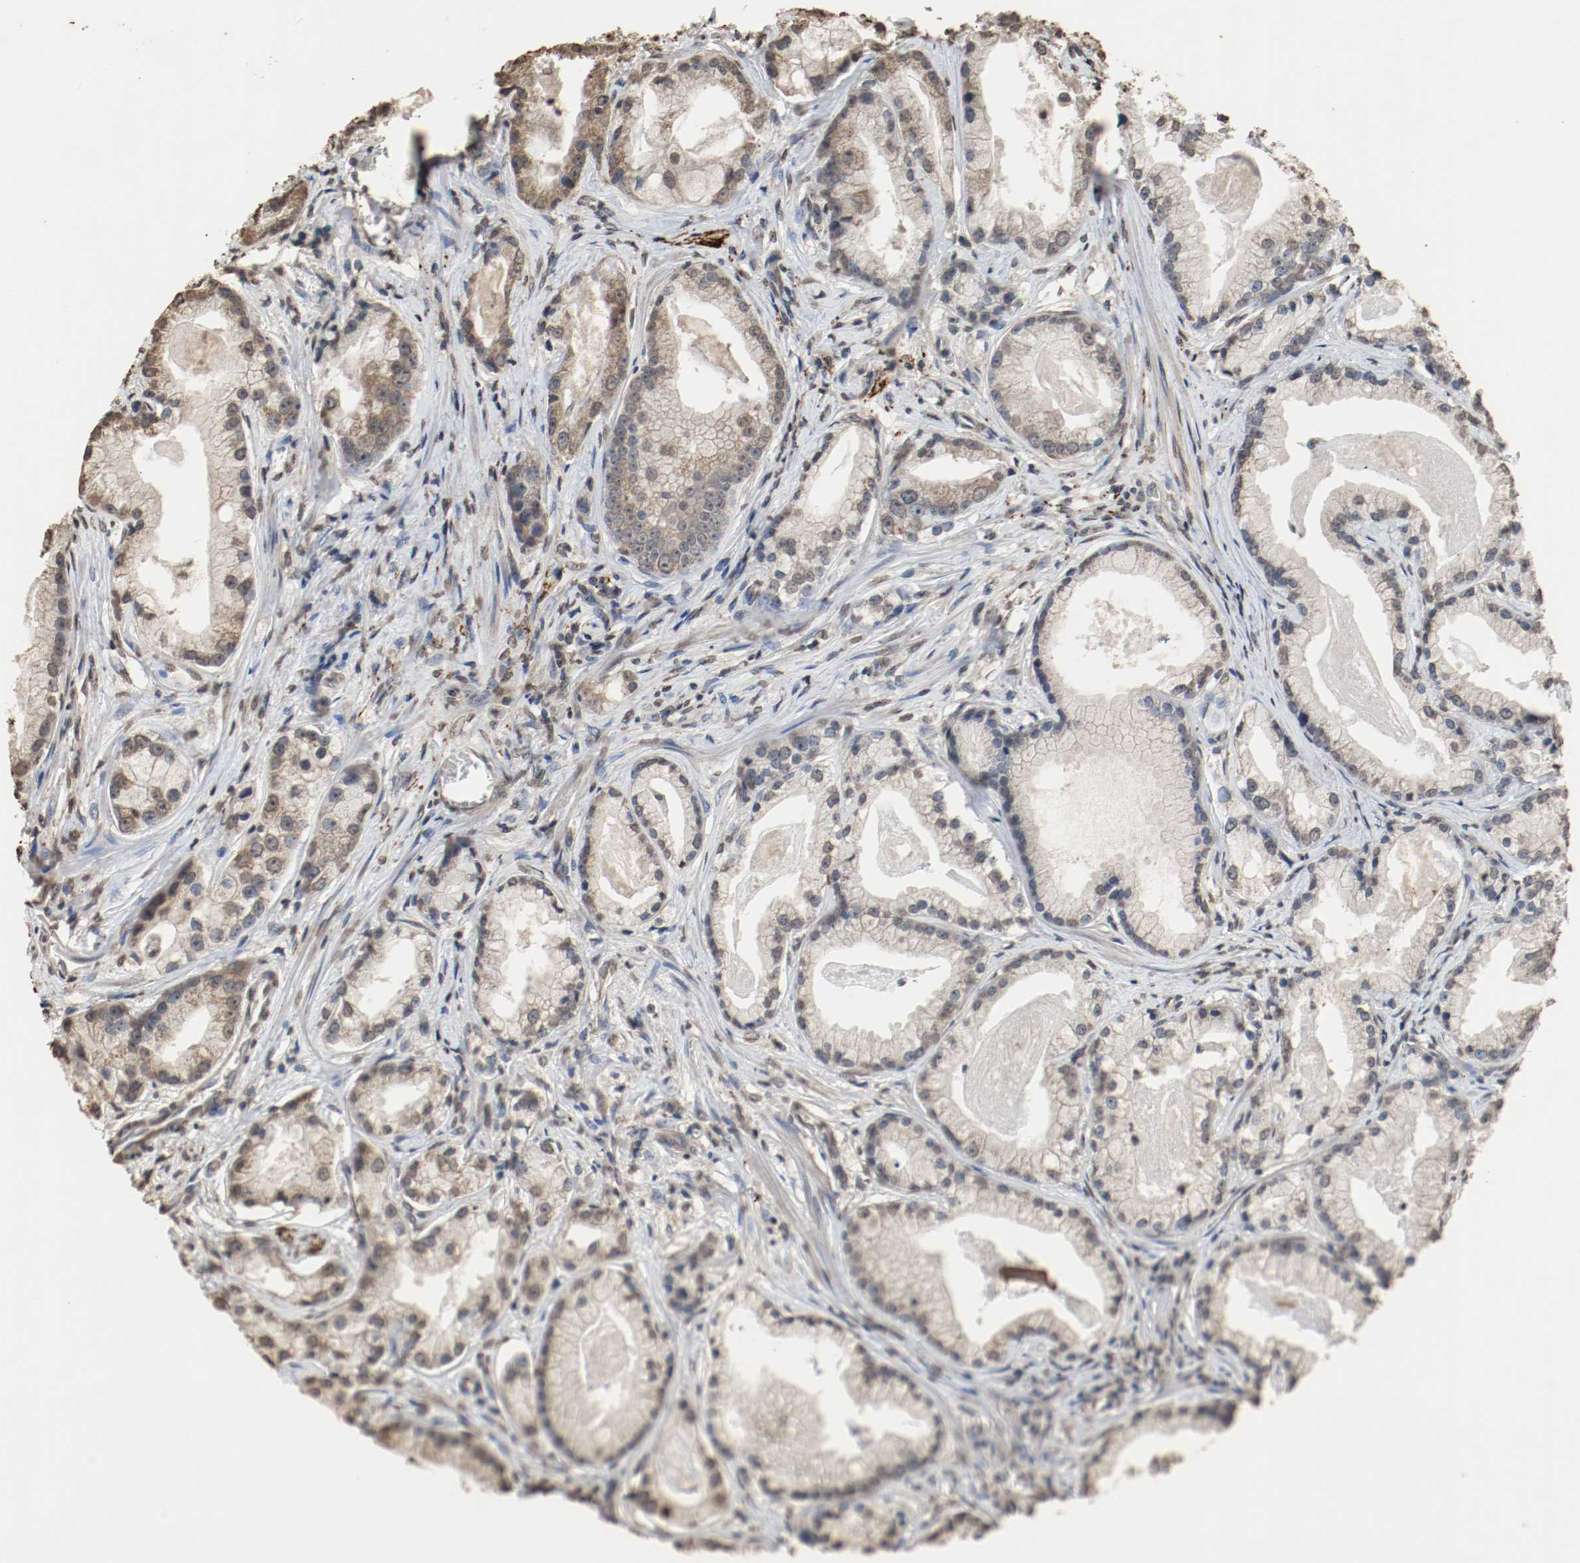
{"staining": {"intensity": "weak", "quantity": "25%-75%", "location": "cytoplasmic/membranous"}, "tissue": "prostate cancer", "cell_type": "Tumor cells", "image_type": "cancer", "snomed": [{"axis": "morphology", "description": "Adenocarcinoma, Low grade"}, {"axis": "topography", "description": "Prostate"}], "caption": "There is low levels of weak cytoplasmic/membranous staining in tumor cells of prostate cancer (adenocarcinoma (low-grade)), as demonstrated by immunohistochemical staining (brown color).", "gene": "RTN4", "patient": {"sex": "male", "age": 59}}